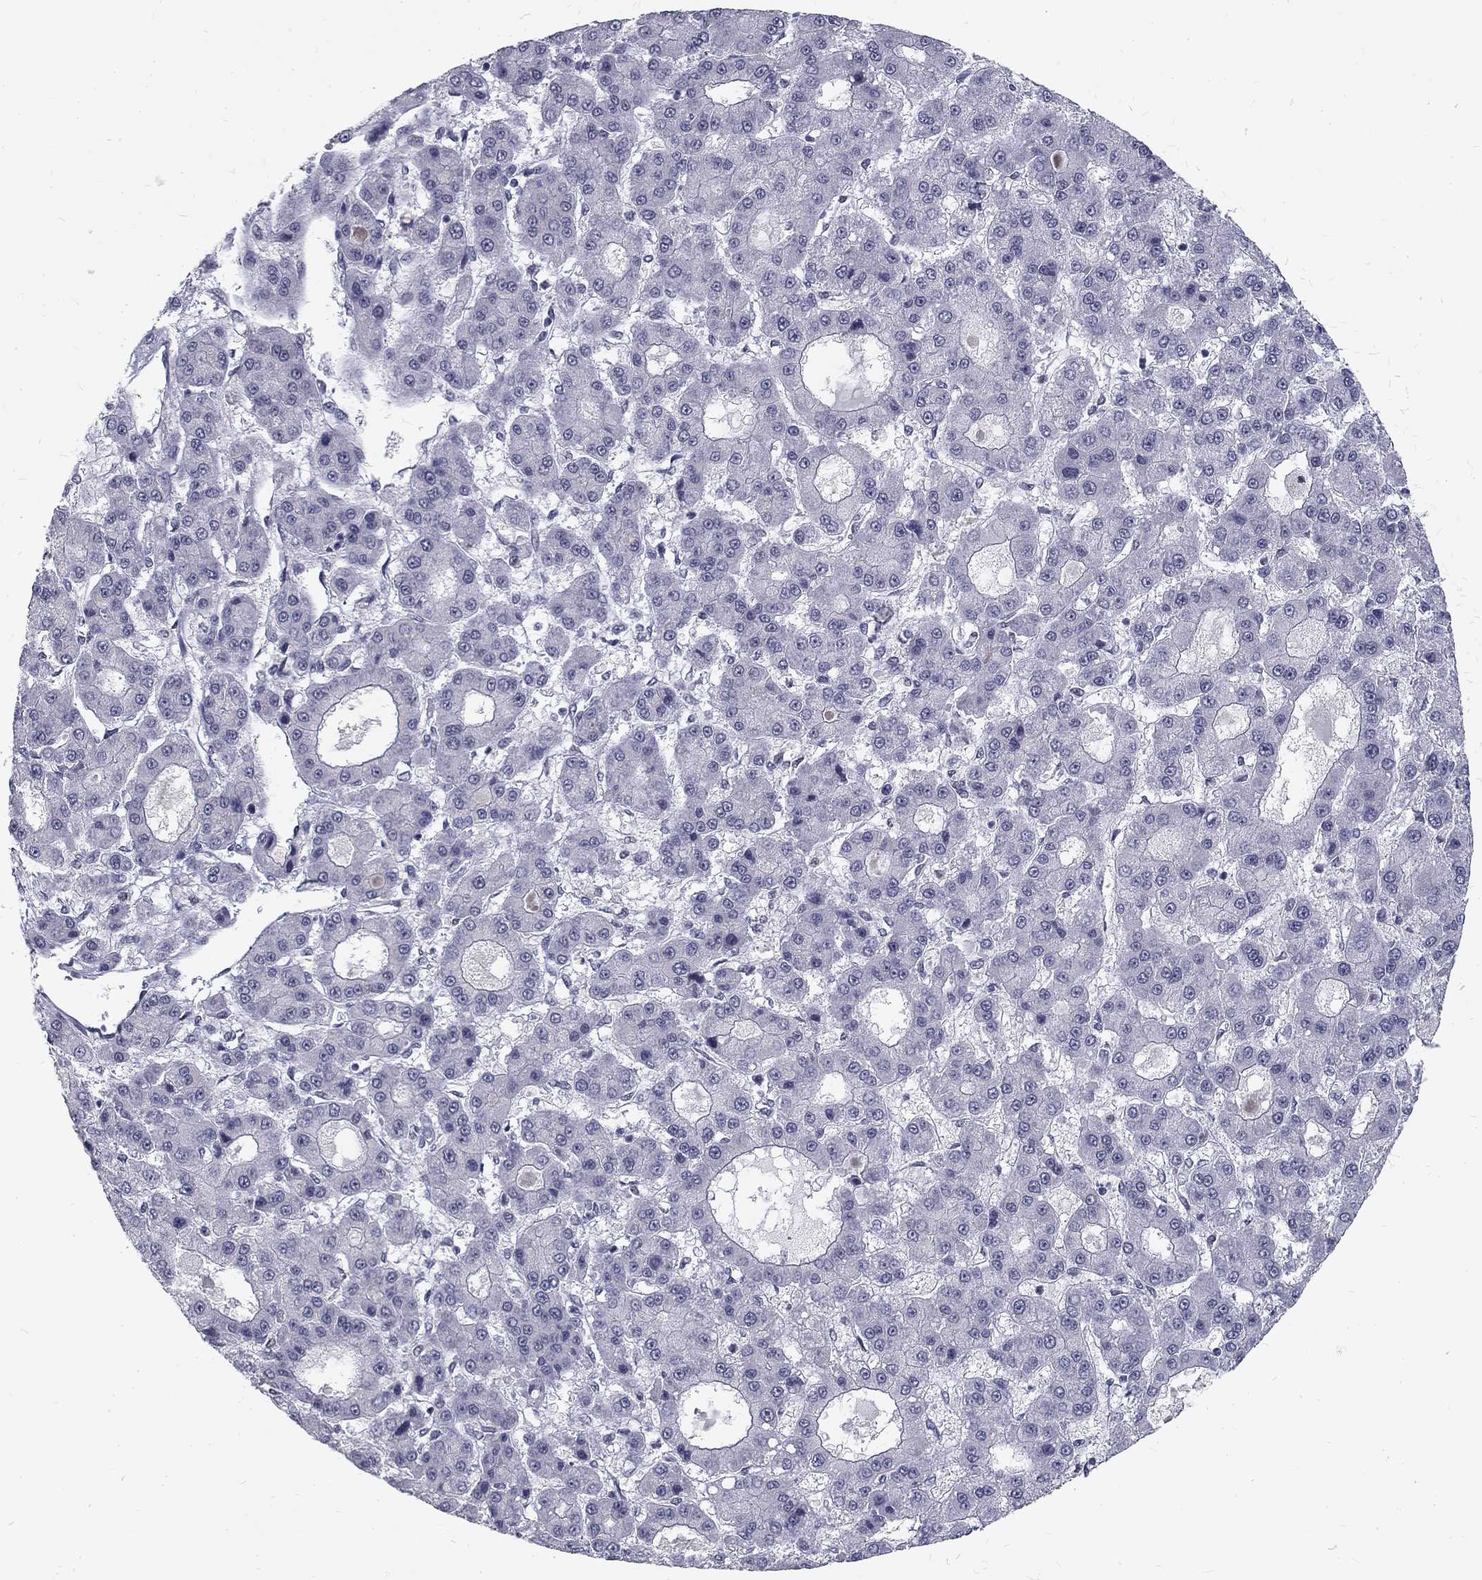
{"staining": {"intensity": "negative", "quantity": "none", "location": "none"}, "tissue": "liver cancer", "cell_type": "Tumor cells", "image_type": "cancer", "snomed": [{"axis": "morphology", "description": "Carcinoma, Hepatocellular, NOS"}, {"axis": "topography", "description": "Liver"}], "caption": "Tumor cells show no significant protein expression in liver cancer. The staining is performed using DAB brown chromogen with nuclei counter-stained in using hematoxylin.", "gene": "SNORC", "patient": {"sex": "male", "age": 70}}